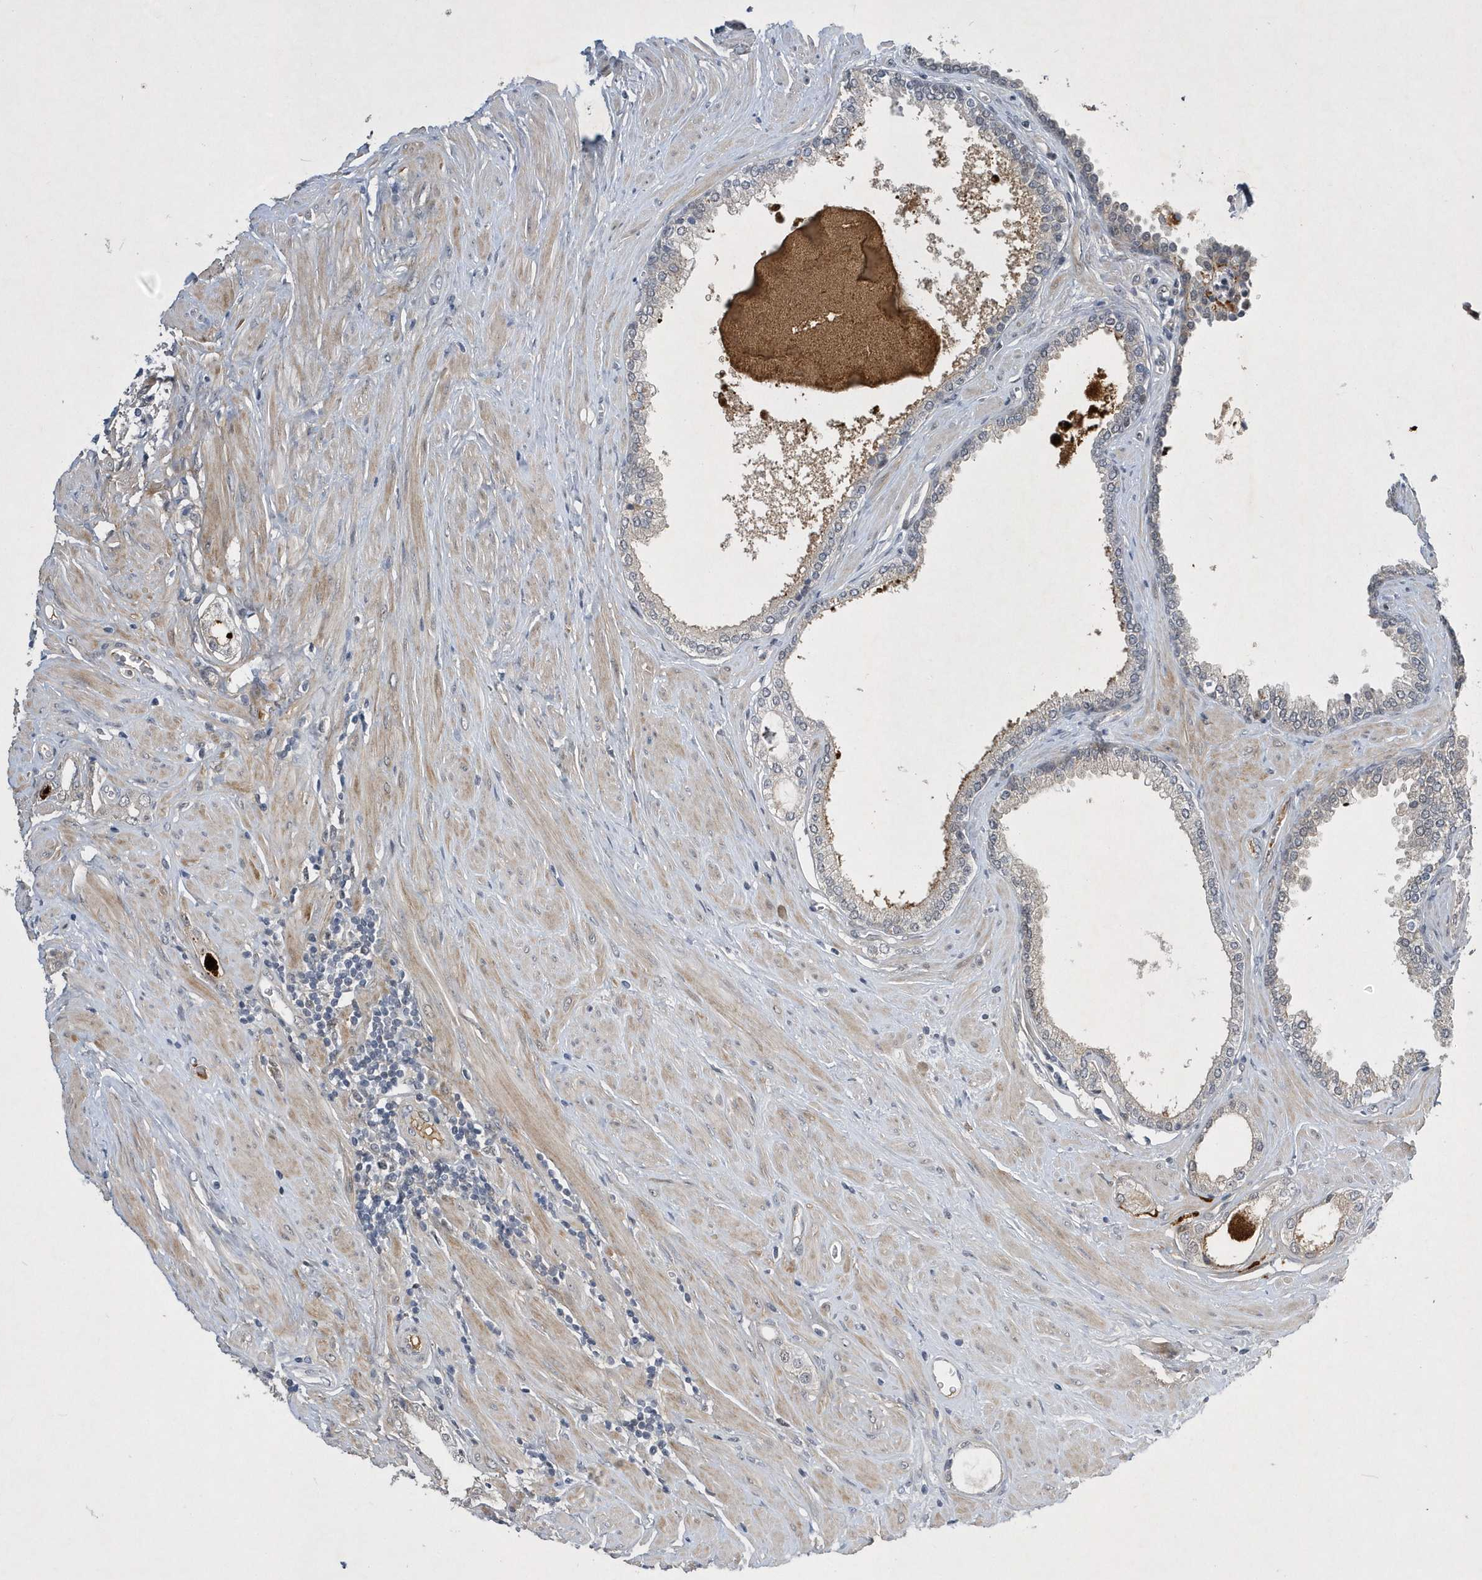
{"staining": {"intensity": "weak", "quantity": "<25%", "location": "cytoplasmic/membranous"}, "tissue": "prostate cancer", "cell_type": "Tumor cells", "image_type": "cancer", "snomed": [{"axis": "morphology", "description": "Adenocarcinoma, Low grade"}, {"axis": "topography", "description": "Prostate"}], "caption": "This image is of prostate cancer stained with immunohistochemistry to label a protein in brown with the nuclei are counter-stained blue. There is no staining in tumor cells.", "gene": "FAM217A", "patient": {"sex": "male", "age": 62}}